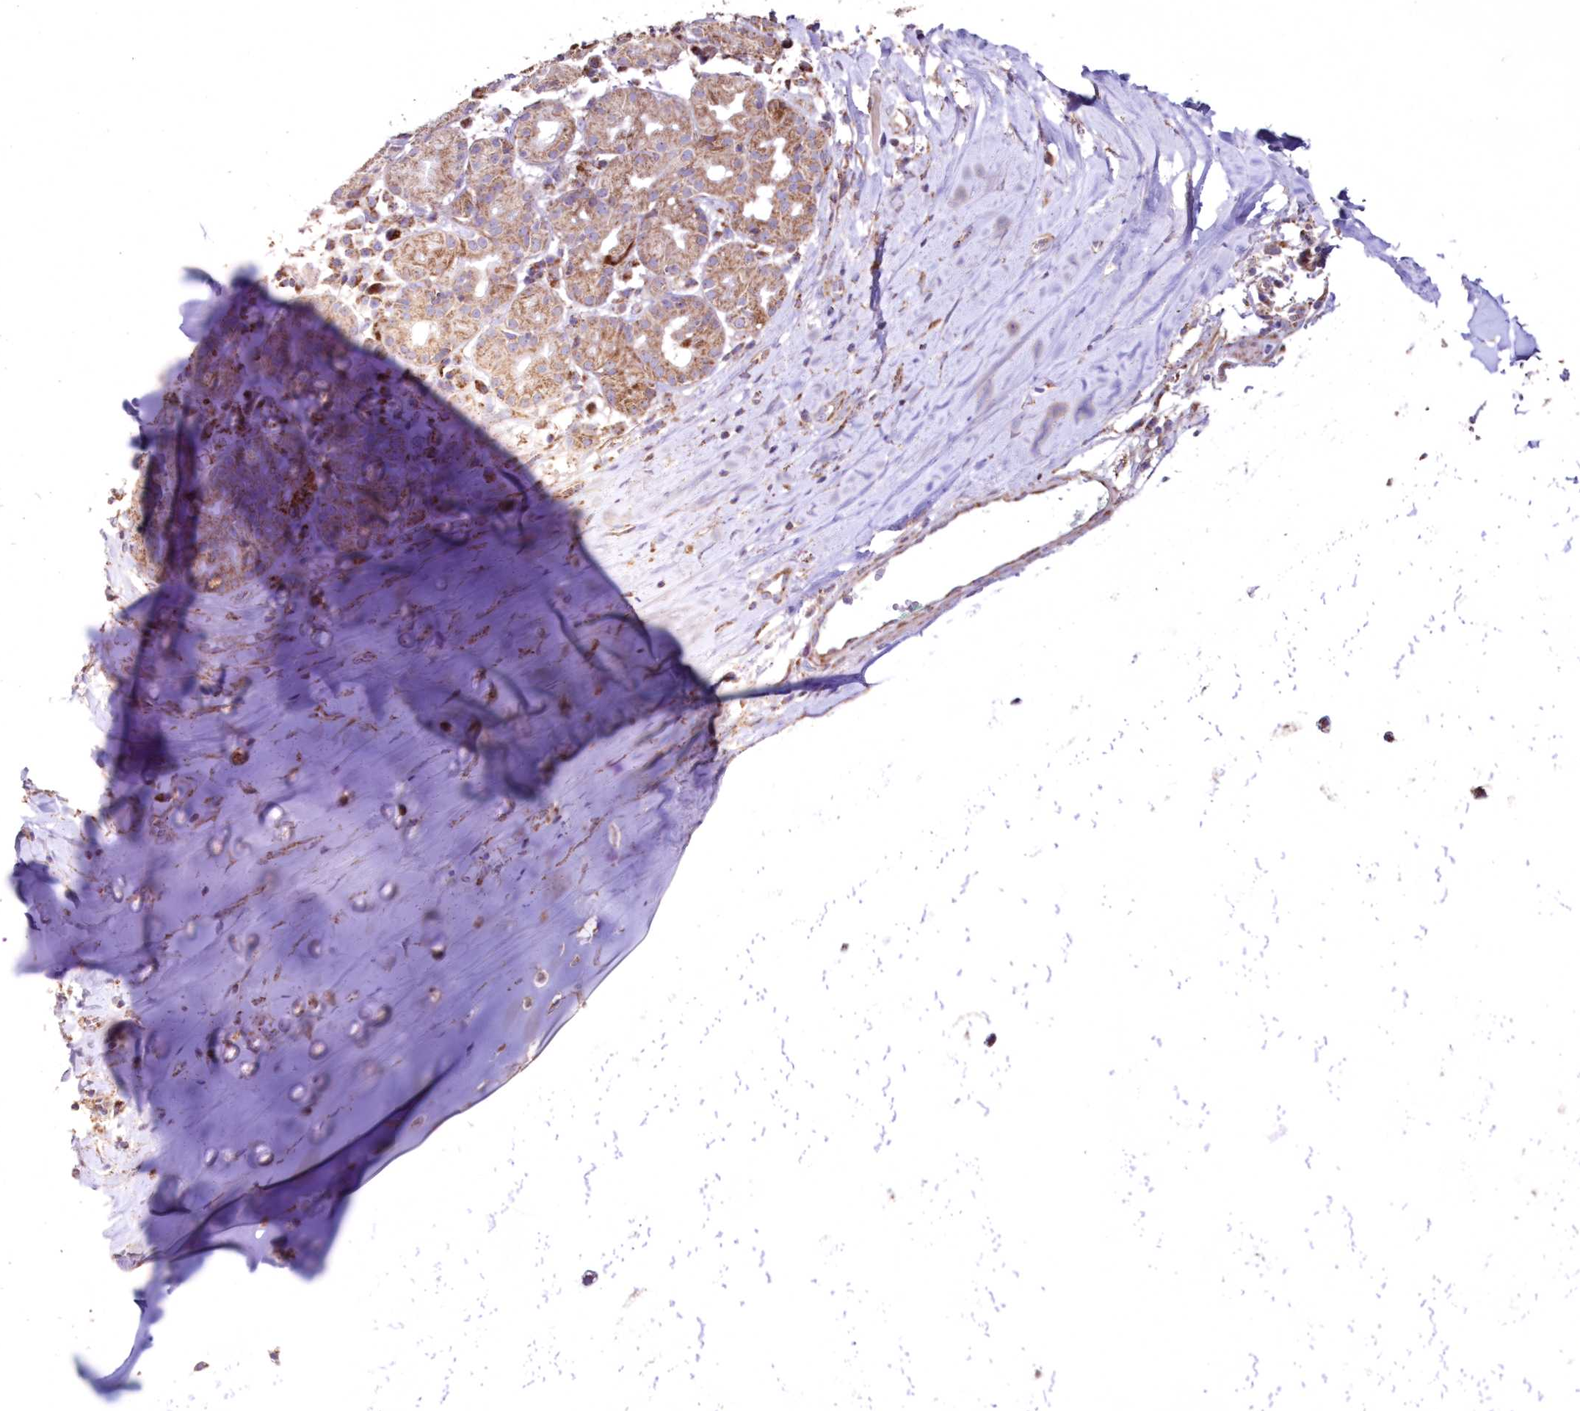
{"staining": {"intensity": "moderate", "quantity": "25%-75%", "location": "cytoplasmic/membranous"}, "tissue": "adipose tissue", "cell_type": "Adipocytes", "image_type": "normal", "snomed": [{"axis": "morphology", "description": "Normal tissue, NOS"}, {"axis": "morphology", "description": "Basal cell carcinoma"}, {"axis": "topography", "description": "Cartilage tissue"}, {"axis": "topography", "description": "Nasopharynx"}, {"axis": "topography", "description": "Oral tissue"}], "caption": "Immunohistochemical staining of benign human adipose tissue shows medium levels of moderate cytoplasmic/membranous staining in about 25%-75% of adipocytes.", "gene": "HADHB", "patient": {"sex": "female", "age": 77}}